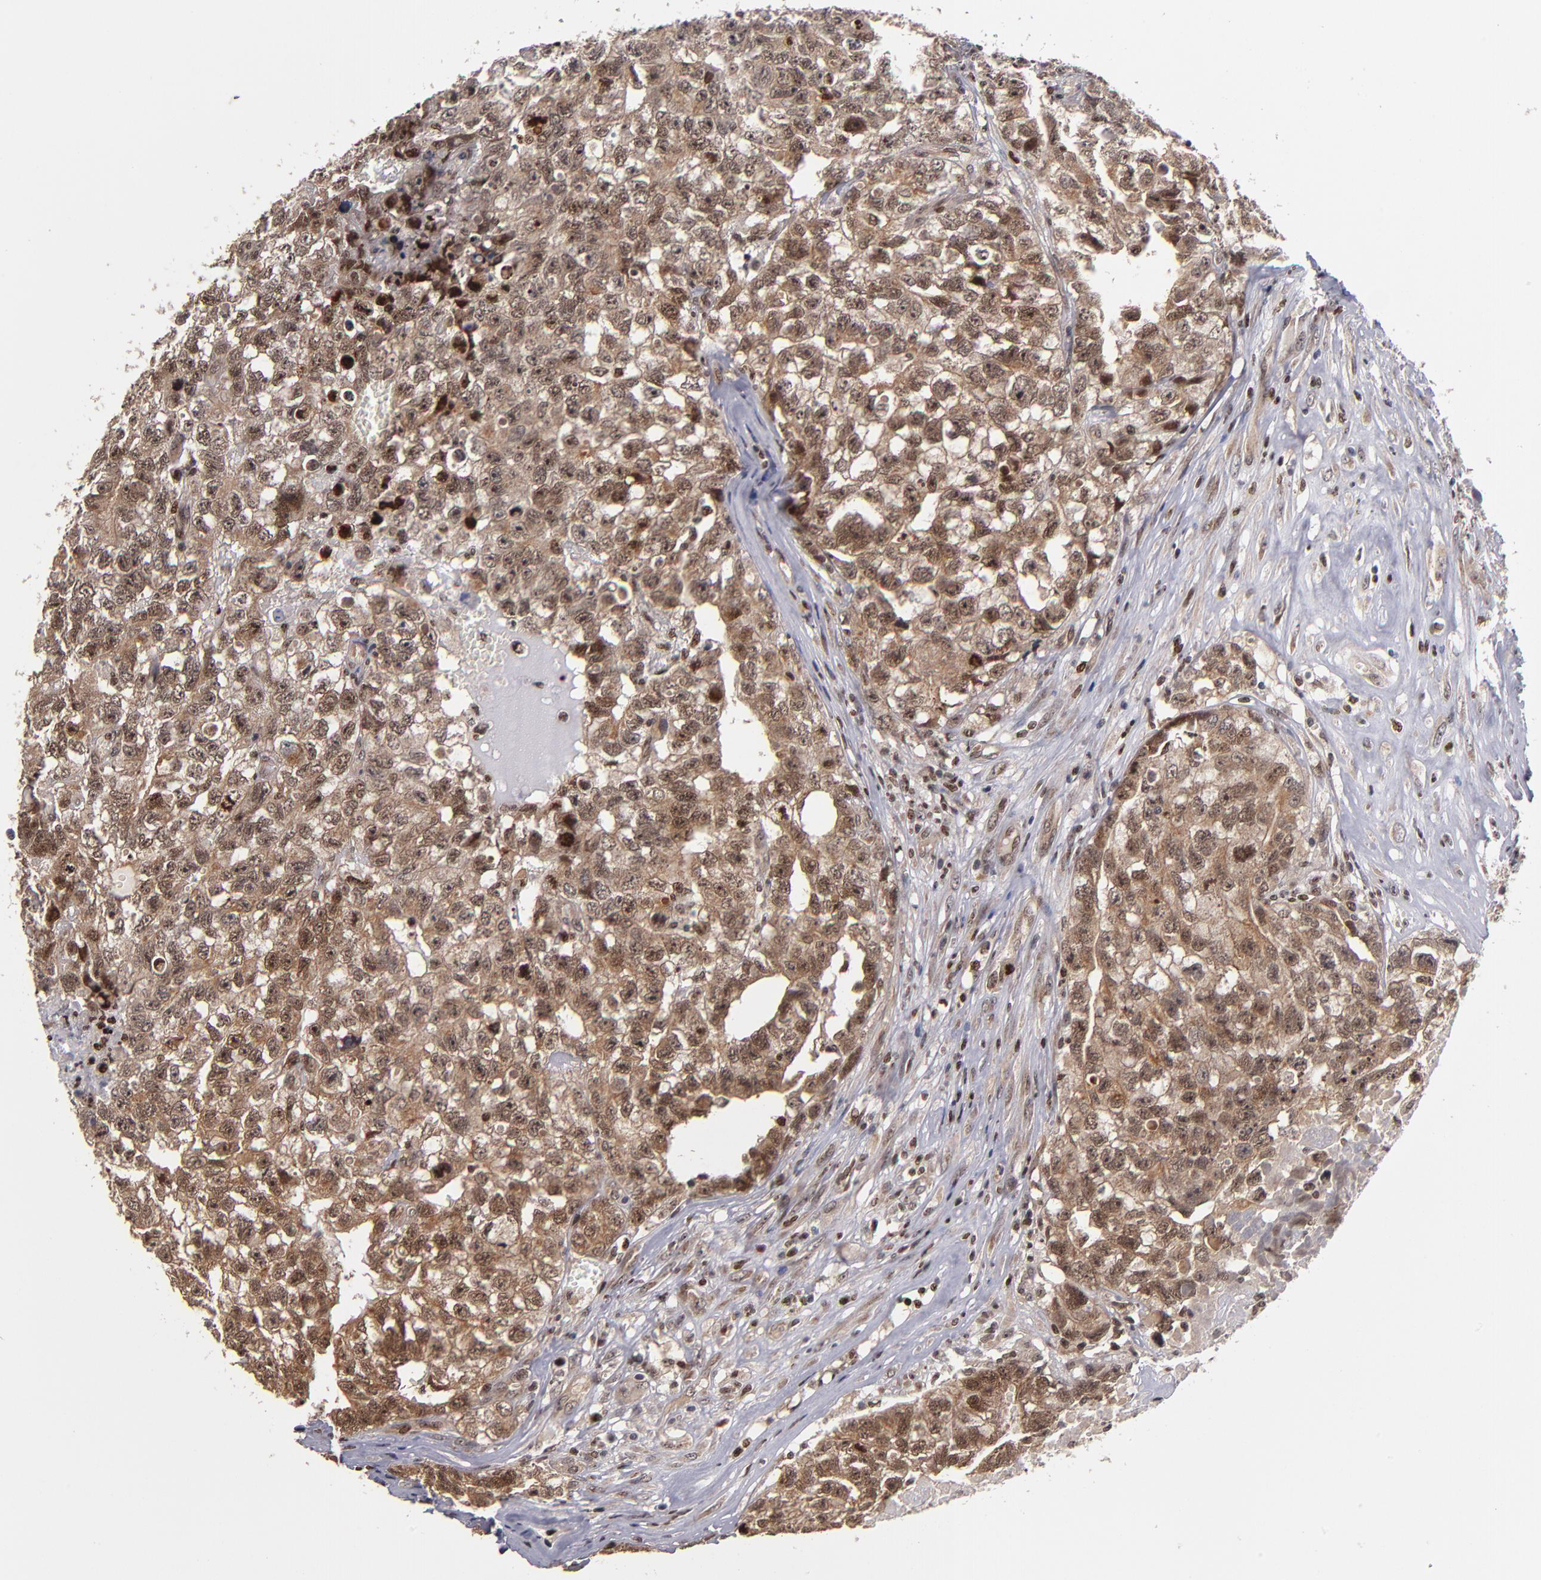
{"staining": {"intensity": "weak", "quantity": ">75%", "location": "cytoplasmic/membranous,nuclear"}, "tissue": "testis cancer", "cell_type": "Tumor cells", "image_type": "cancer", "snomed": [{"axis": "morphology", "description": "Carcinoma, Embryonal, NOS"}, {"axis": "topography", "description": "Testis"}], "caption": "Embryonal carcinoma (testis) stained with DAB immunohistochemistry (IHC) exhibits low levels of weak cytoplasmic/membranous and nuclear staining in approximately >75% of tumor cells. (DAB (3,3'-diaminobenzidine) IHC, brown staining for protein, blue staining for nuclei).", "gene": "KDM6A", "patient": {"sex": "male", "age": 31}}